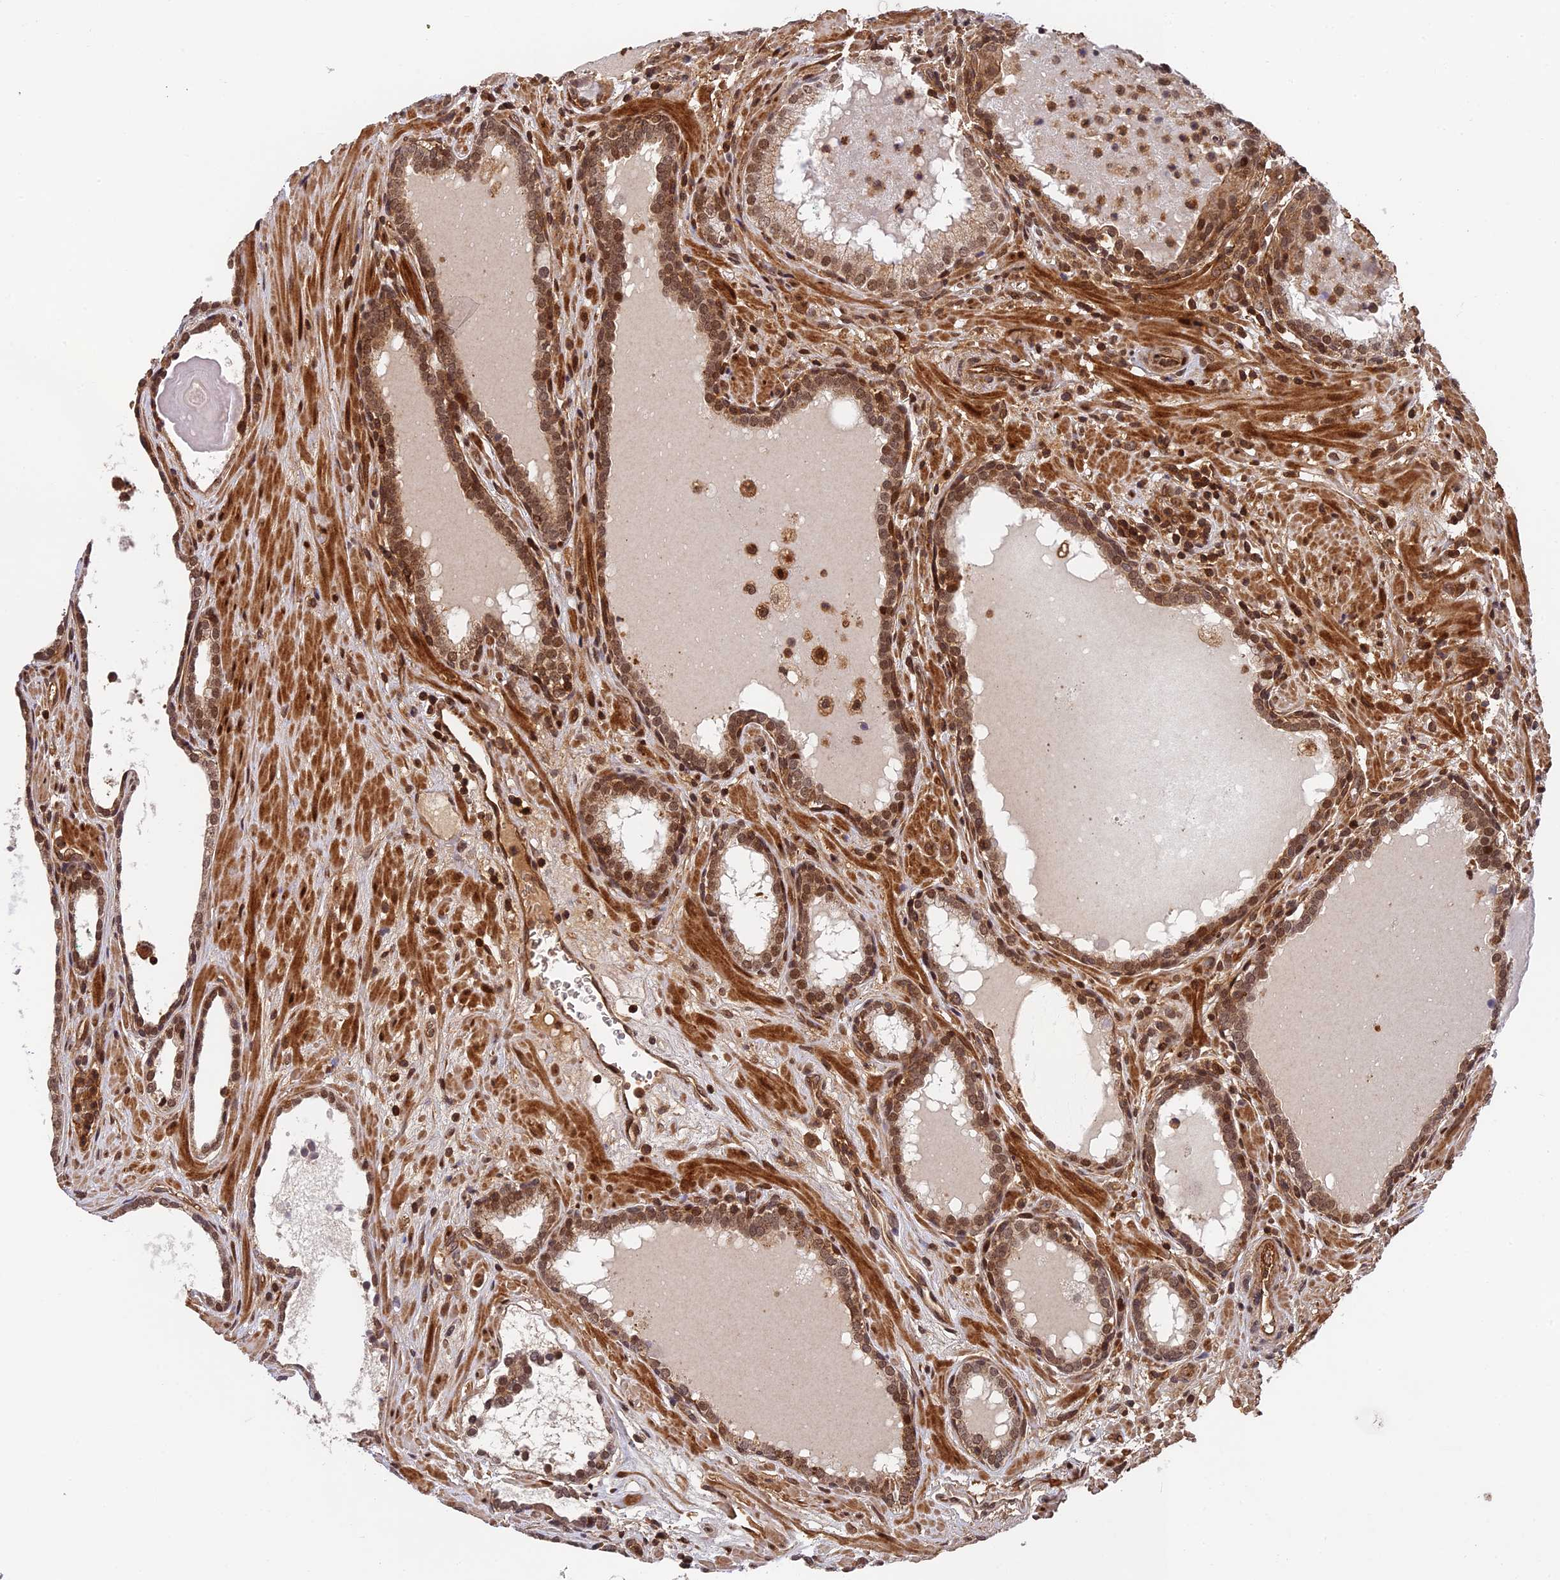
{"staining": {"intensity": "moderate", "quantity": "25%-75%", "location": "cytoplasmic/membranous,nuclear"}, "tissue": "prostate cancer", "cell_type": "Tumor cells", "image_type": "cancer", "snomed": [{"axis": "morphology", "description": "Adenocarcinoma, High grade"}, {"axis": "topography", "description": "Prostate"}], "caption": "Protein staining of adenocarcinoma (high-grade) (prostate) tissue shows moderate cytoplasmic/membranous and nuclear expression in about 25%-75% of tumor cells.", "gene": "OSBPL1A", "patient": {"sex": "male", "age": 71}}